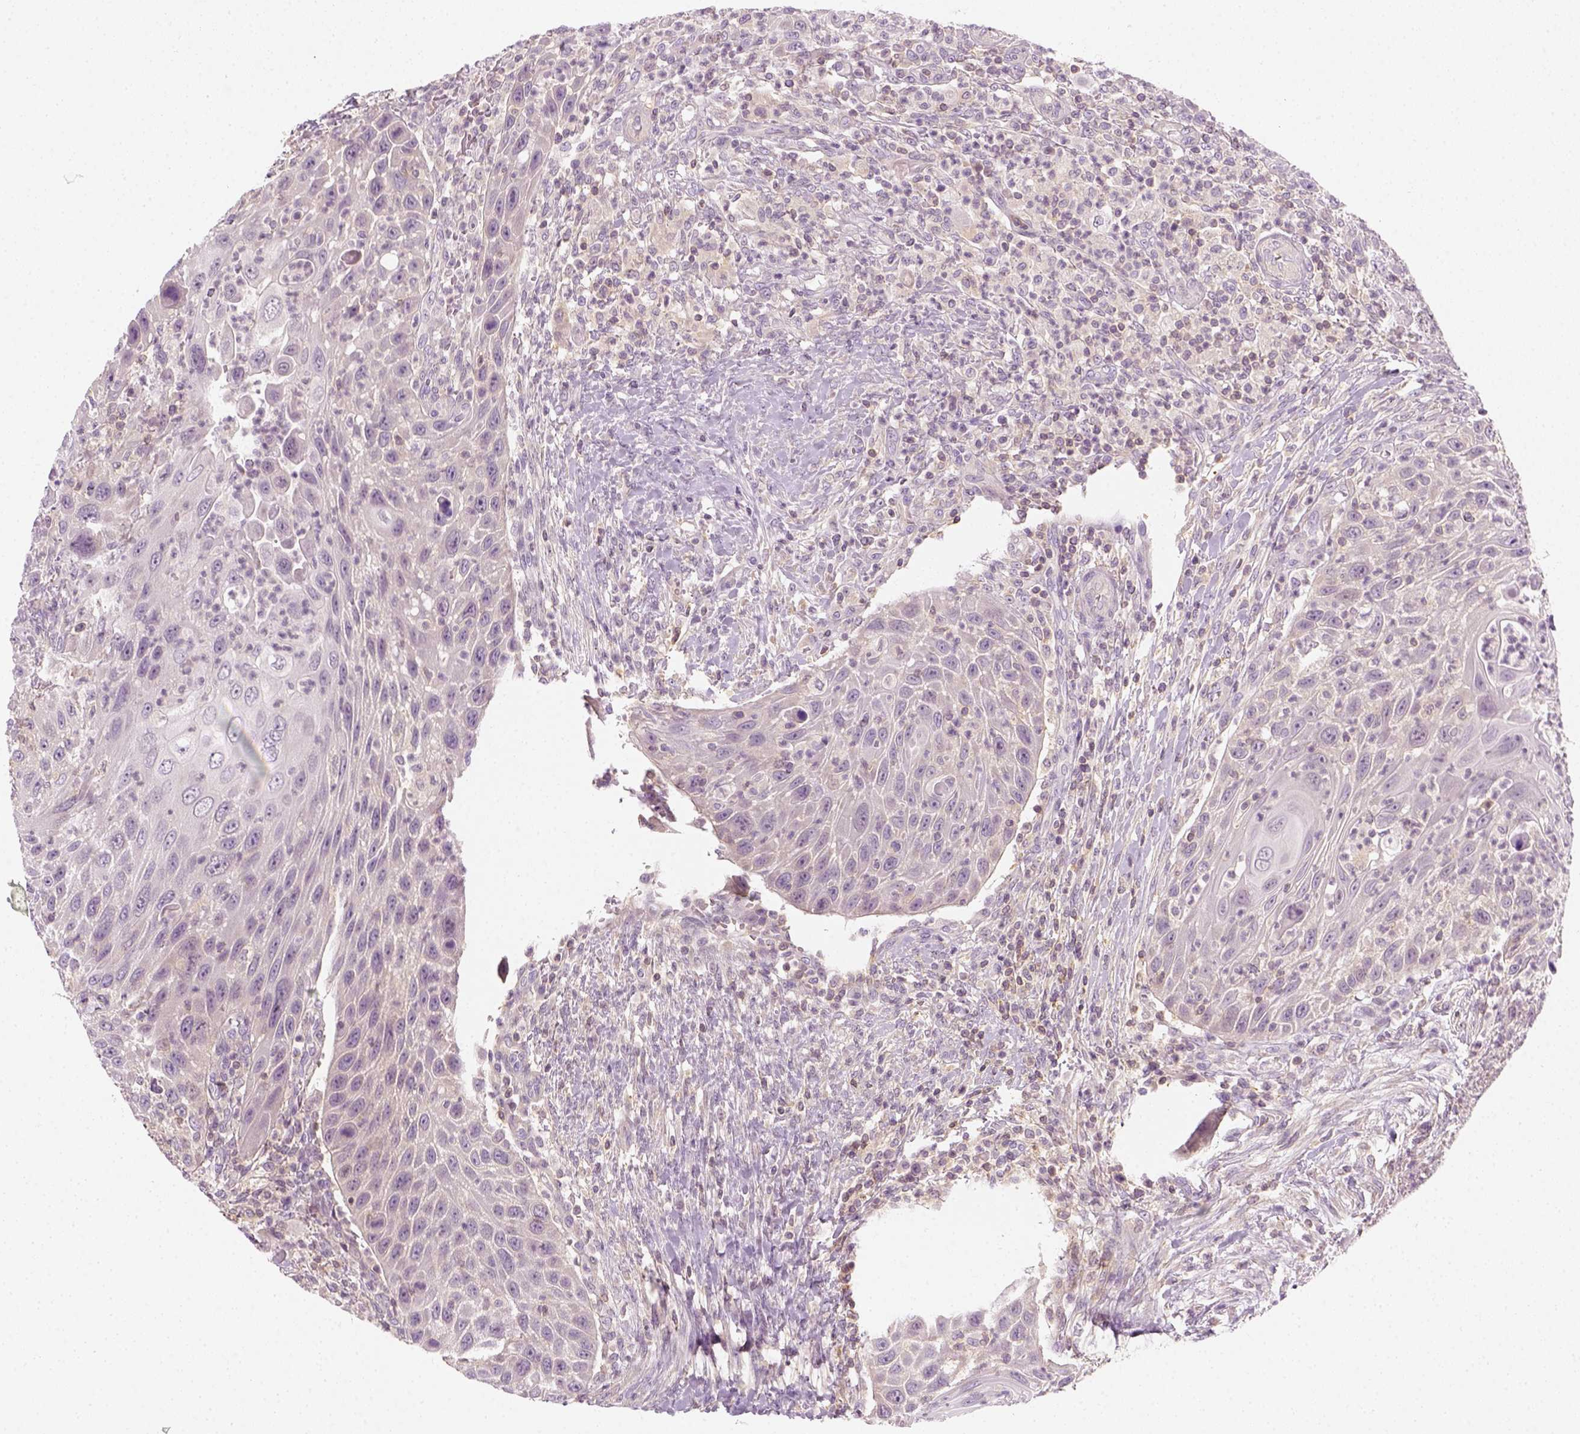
{"staining": {"intensity": "negative", "quantity": "none", "location": "none"}, "tissue": "head and neck cancer", "cell_type": "Tumor cells", "image_type": "cancer", "snomed": [{"axis": "morphology", "description": "Squamous cell carcinoma, NOS"}, {"axis": "topography", "description": "Head-Neck"}], "caption": "A high-resolution image shows IHC staining of head and neck cancer, which shows no significant staining in tumor cells.", "gene": "EPHB1", "patient": {"sex": "male", "age": 69}}